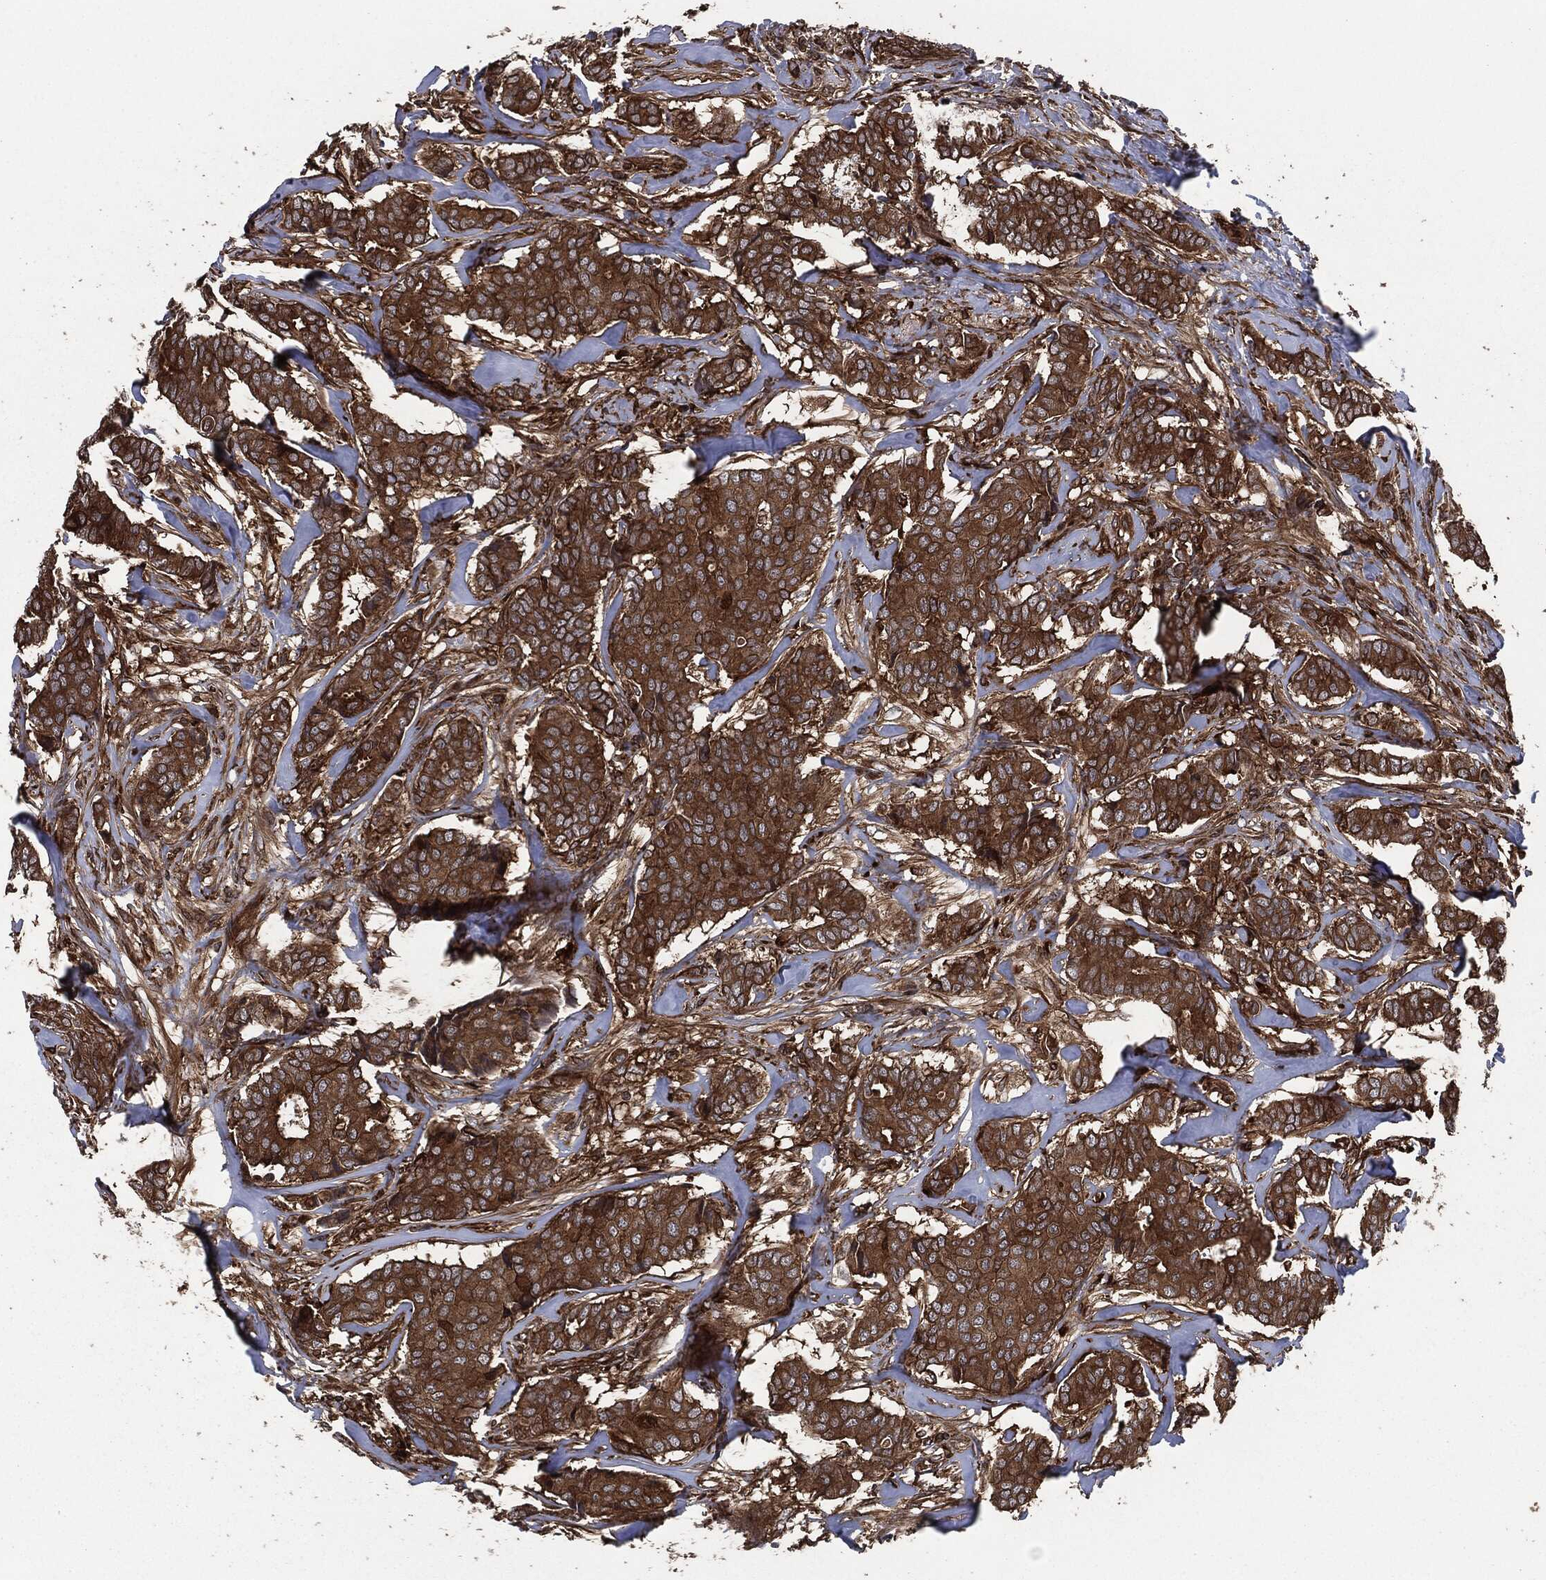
{"staining": {"intensity": "strong", "quantity": ">75%", "location": "cytoplasmic/membranous"}, "tissue": "breast cancer", "cell_type": "Tumor cells", "image_type": "cancer", "snomed": [{"axis": "morphology", "description": "Duct carcinoma"}, {"axis": "topography", "description": "Breast"}], "caption": "DAB immunohistochemical staining of human breast cancer (infiltrating ductal carcinoma) exhibits strong cytoplasmic/membranous protein expression in approximately >75% of tumor cells.", "gene": "RAP1GDS1", "patient": {"sex": "female", "age": 75}}